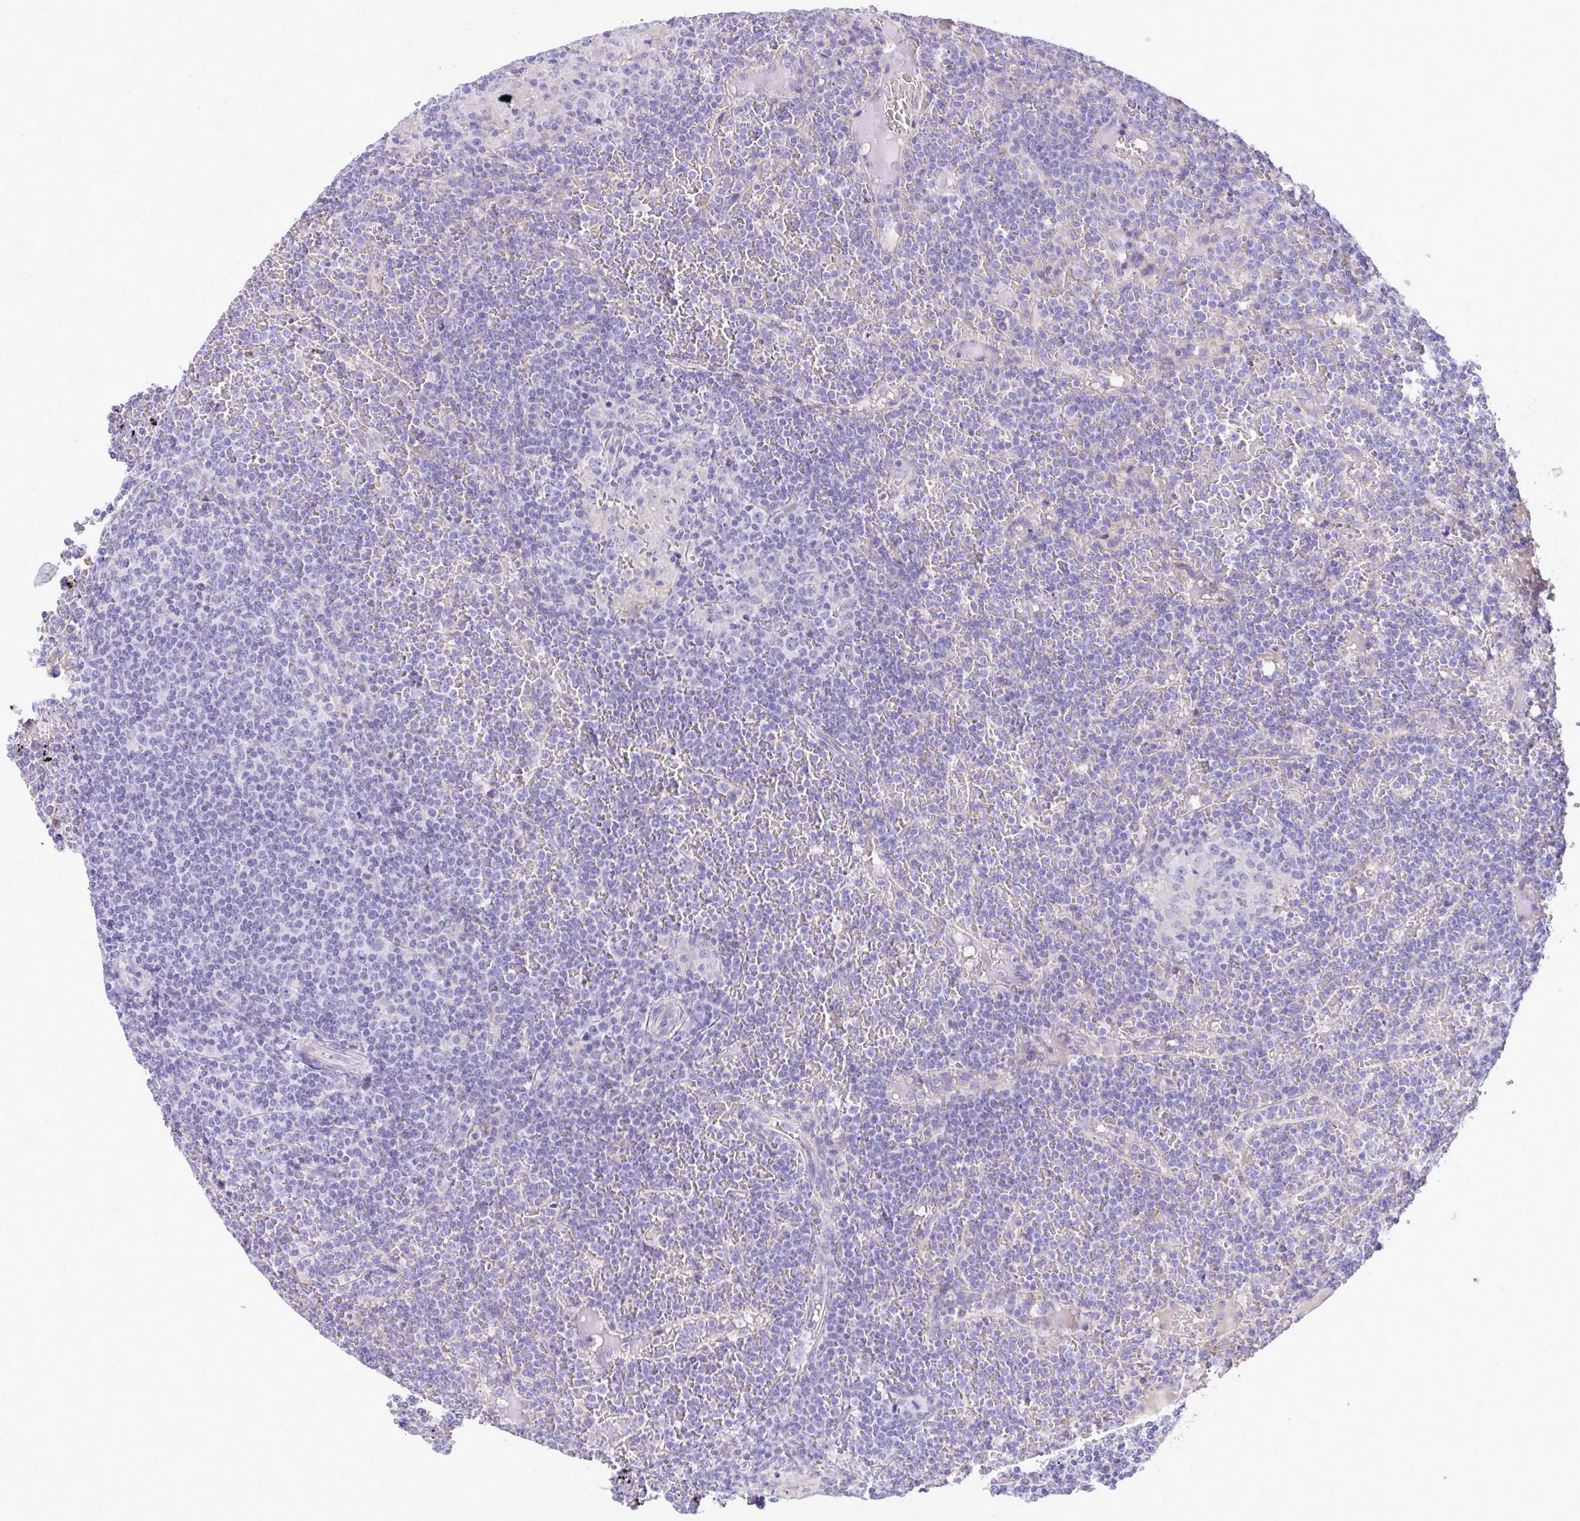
{"staining": {"intensity": "negative", "quantity": "none", "location": "none"}, "tissue": "lymphoma", "cell_type": "Tumor cells", "image_type": "cancer", "snomed": [{"axis": "morphology", "description": "Malignant lymphoma, non-Hodgkin's type, Low grade"}, {"axis": "topography", "description": "Spleen"}], "caption": "A high-resolution image shows IHC staining of lymphoma, which displays no significant expression in tumor cells. (Immunohistochemistry, brightfield microscopy, high magnification).", "gene": "HRG", "patient": {"sex": "female", "age": 19}}